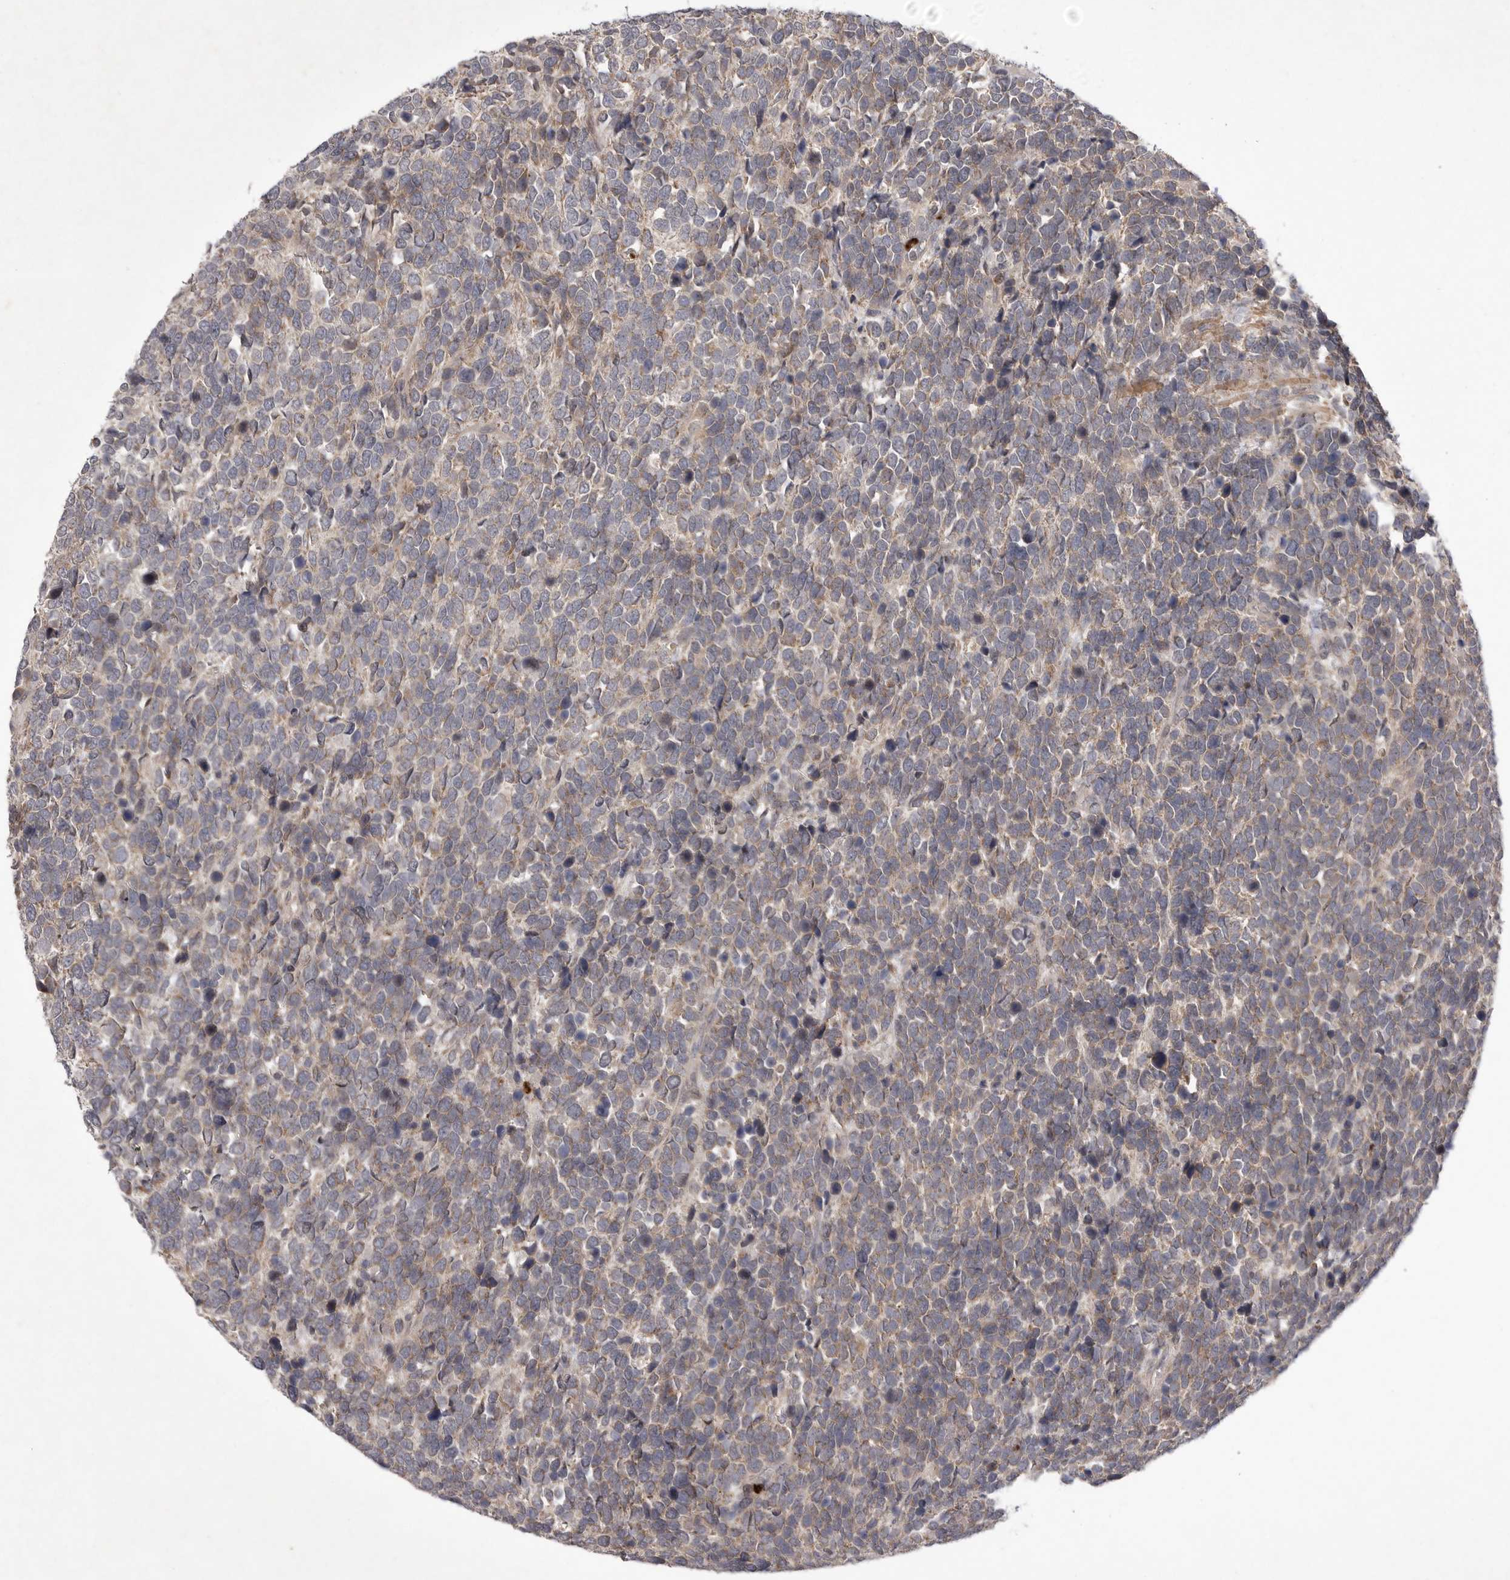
{"staining": {"intensity": "weak", "quantity": "<25%", "location": "cytoplasmic/membranous"}, "tissue": "urothelial cancer", "cell_type": "Tumor cells", "image_type": "cancer", "snomed": [{"axis": "morphology", "description": "Urothelial carcinoma, High grade"}, {"axis": "topography", "description": "Urinary bladder"}], "caption": "Tumor cells show no significant expression in urothelial carcinoma (high-grade).", "gene": "UBE3D", "patient": {"sex": "female", "age": 82}}